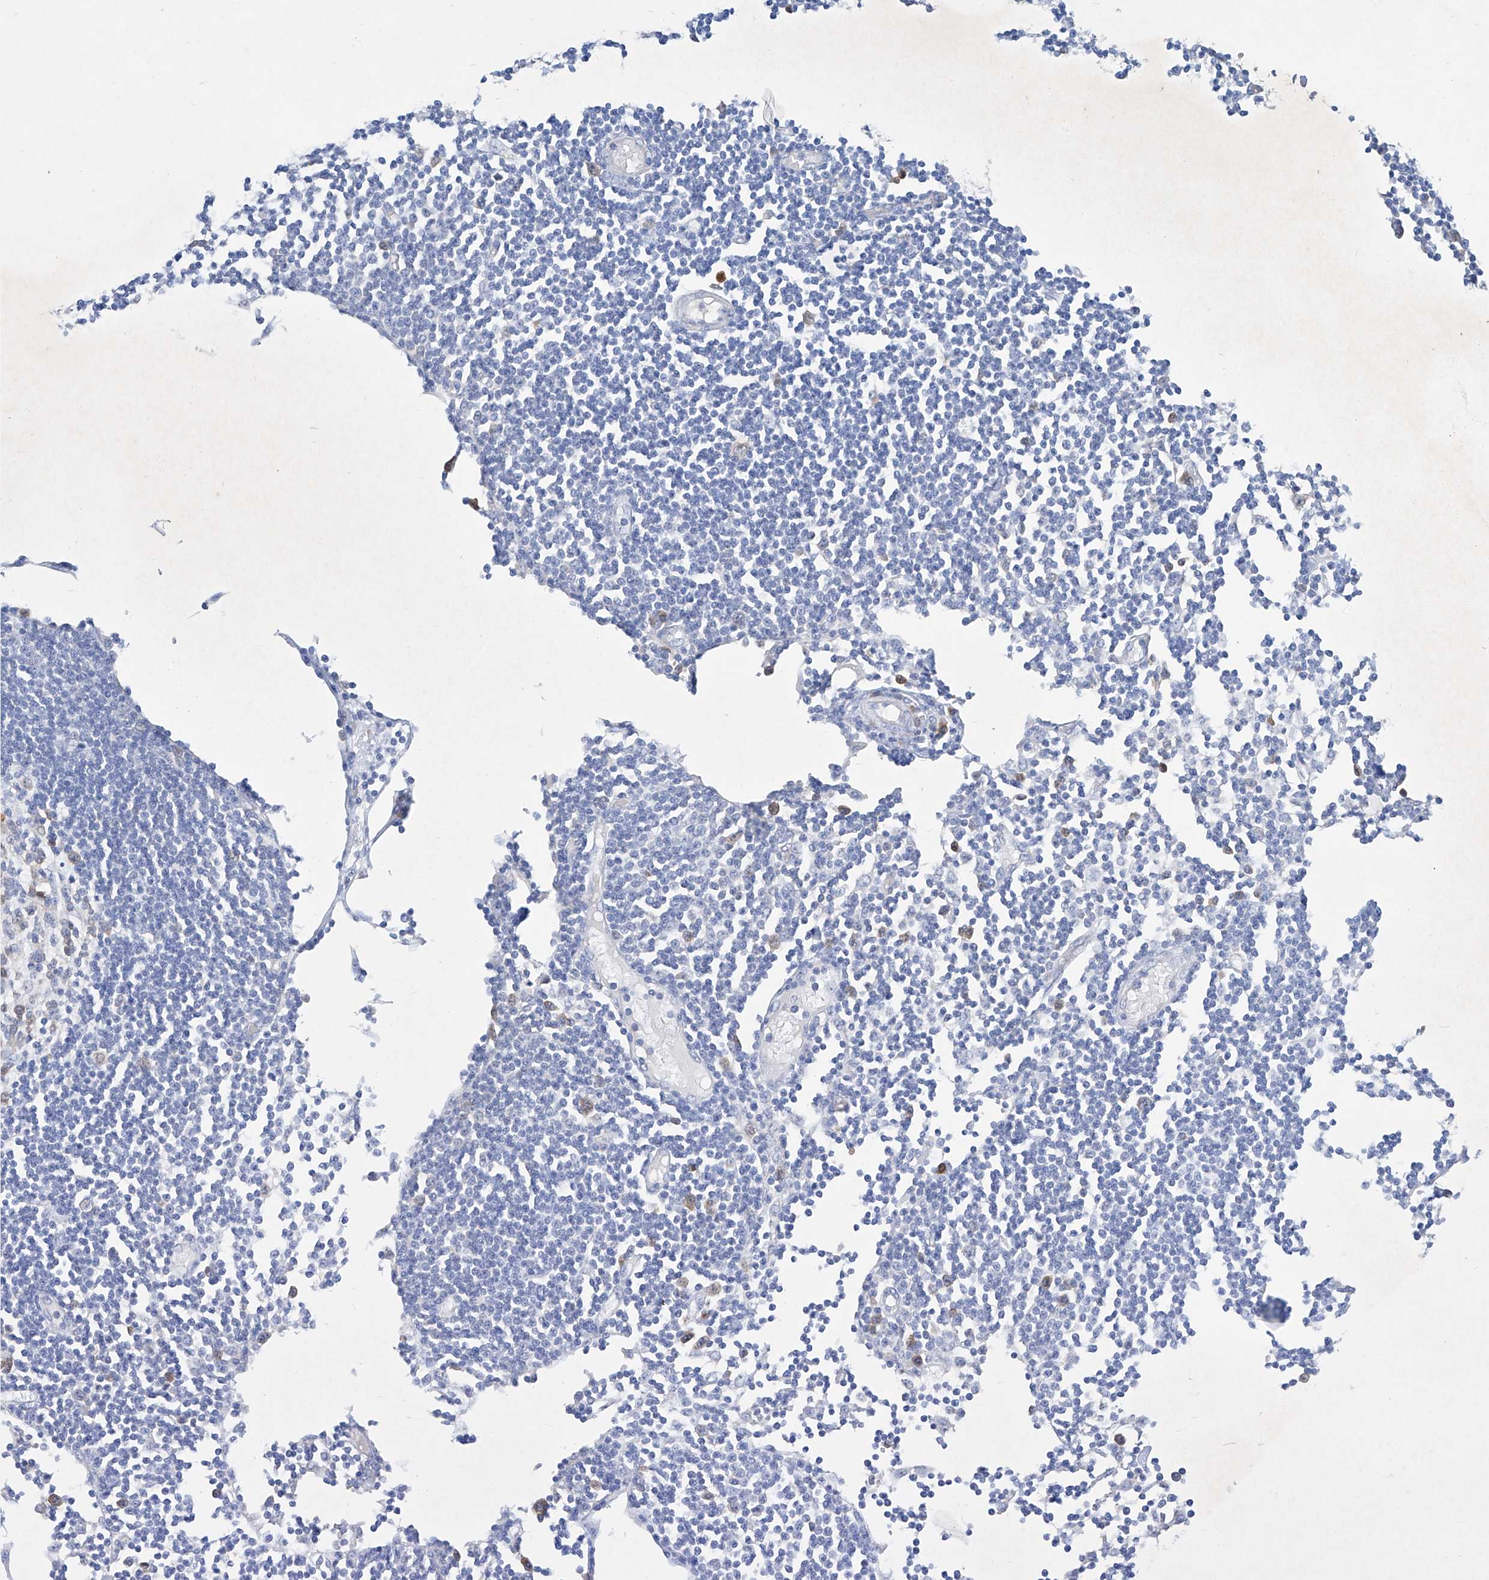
{"staining": {"intensity": "moderate", "quantity": "25%-75%", "location": "cytoplasmic/membranous"}, "tissue": "lymph node", "cell_type": "Germinal center cells", "image_type": "normal", "snomed": [{"axis": "morphology", "description": "Normal tissue, NOS"}, {"axis": "topography", "description": "Lymph node"}], "caption": "This histopathology image shows immunohistochemistry (IHC) staining of benign human lymph node, with medium moderate cytoplasmic/membranous positivity in about 25%-75% of germinal center cells.", "gene": "ASNS", "patient": {"sex": "female", "age": 11}}